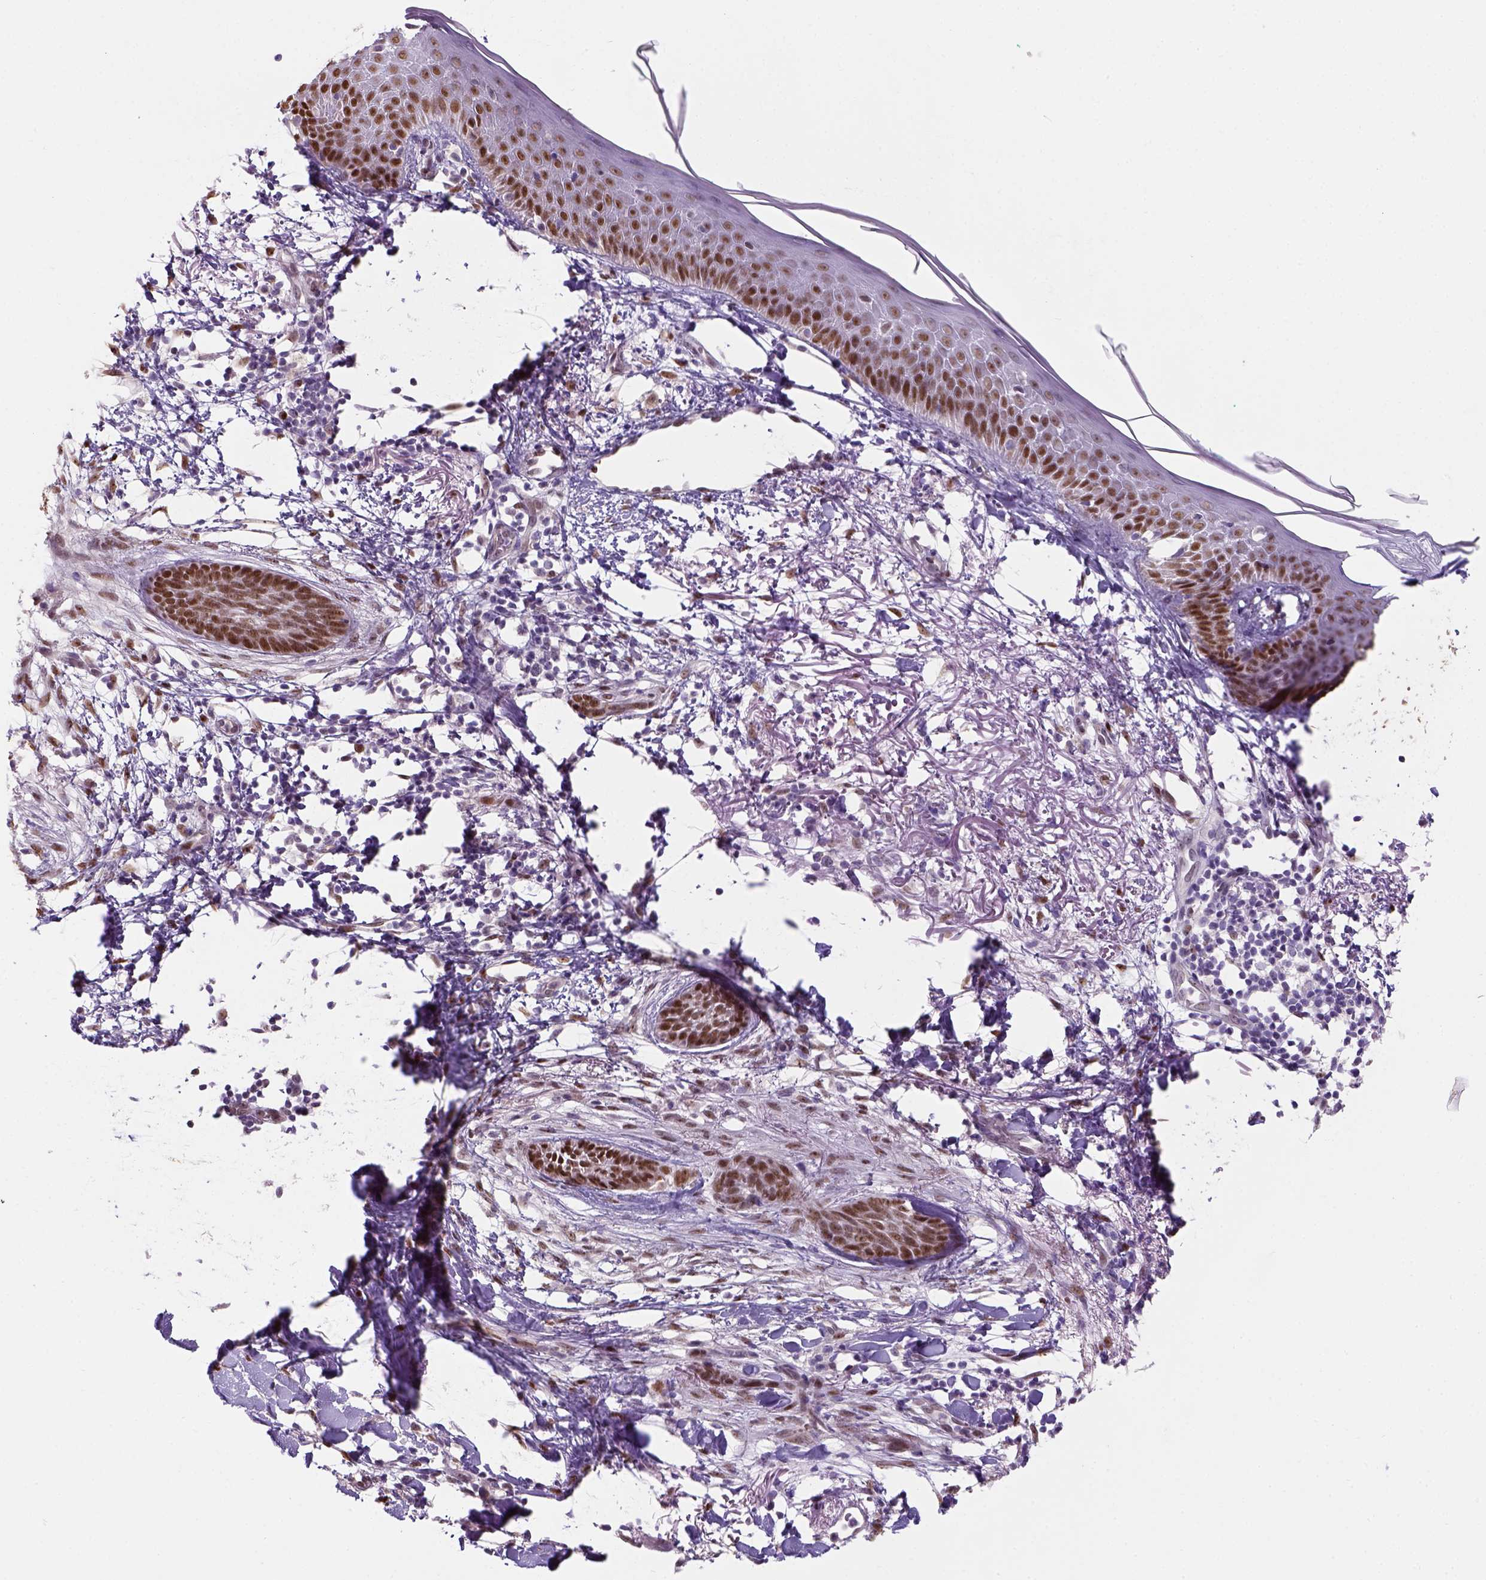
{"staining": {"intensity": "moderate", "quantity": ">75%", "location": "nuclear"}, "tissue": "skin cancer", "cell_type": "Tumor cells", "image_type": "cancer", "snomed": [{"axis": "morphology", "description": "Normal tissue, NOS"}, {"axis": "morphology", "description": "Basal cell carcinoma"}, {"axis": "topography", "description": "Skin"}], "caption": "Immunohistochemical staining of skin basal cell carcinoma exhibits moderate nuclear protein staining in about >75% of tumor cells.", "gene": "C1orf112", "patient": {"sex": "male", "age": 84}}